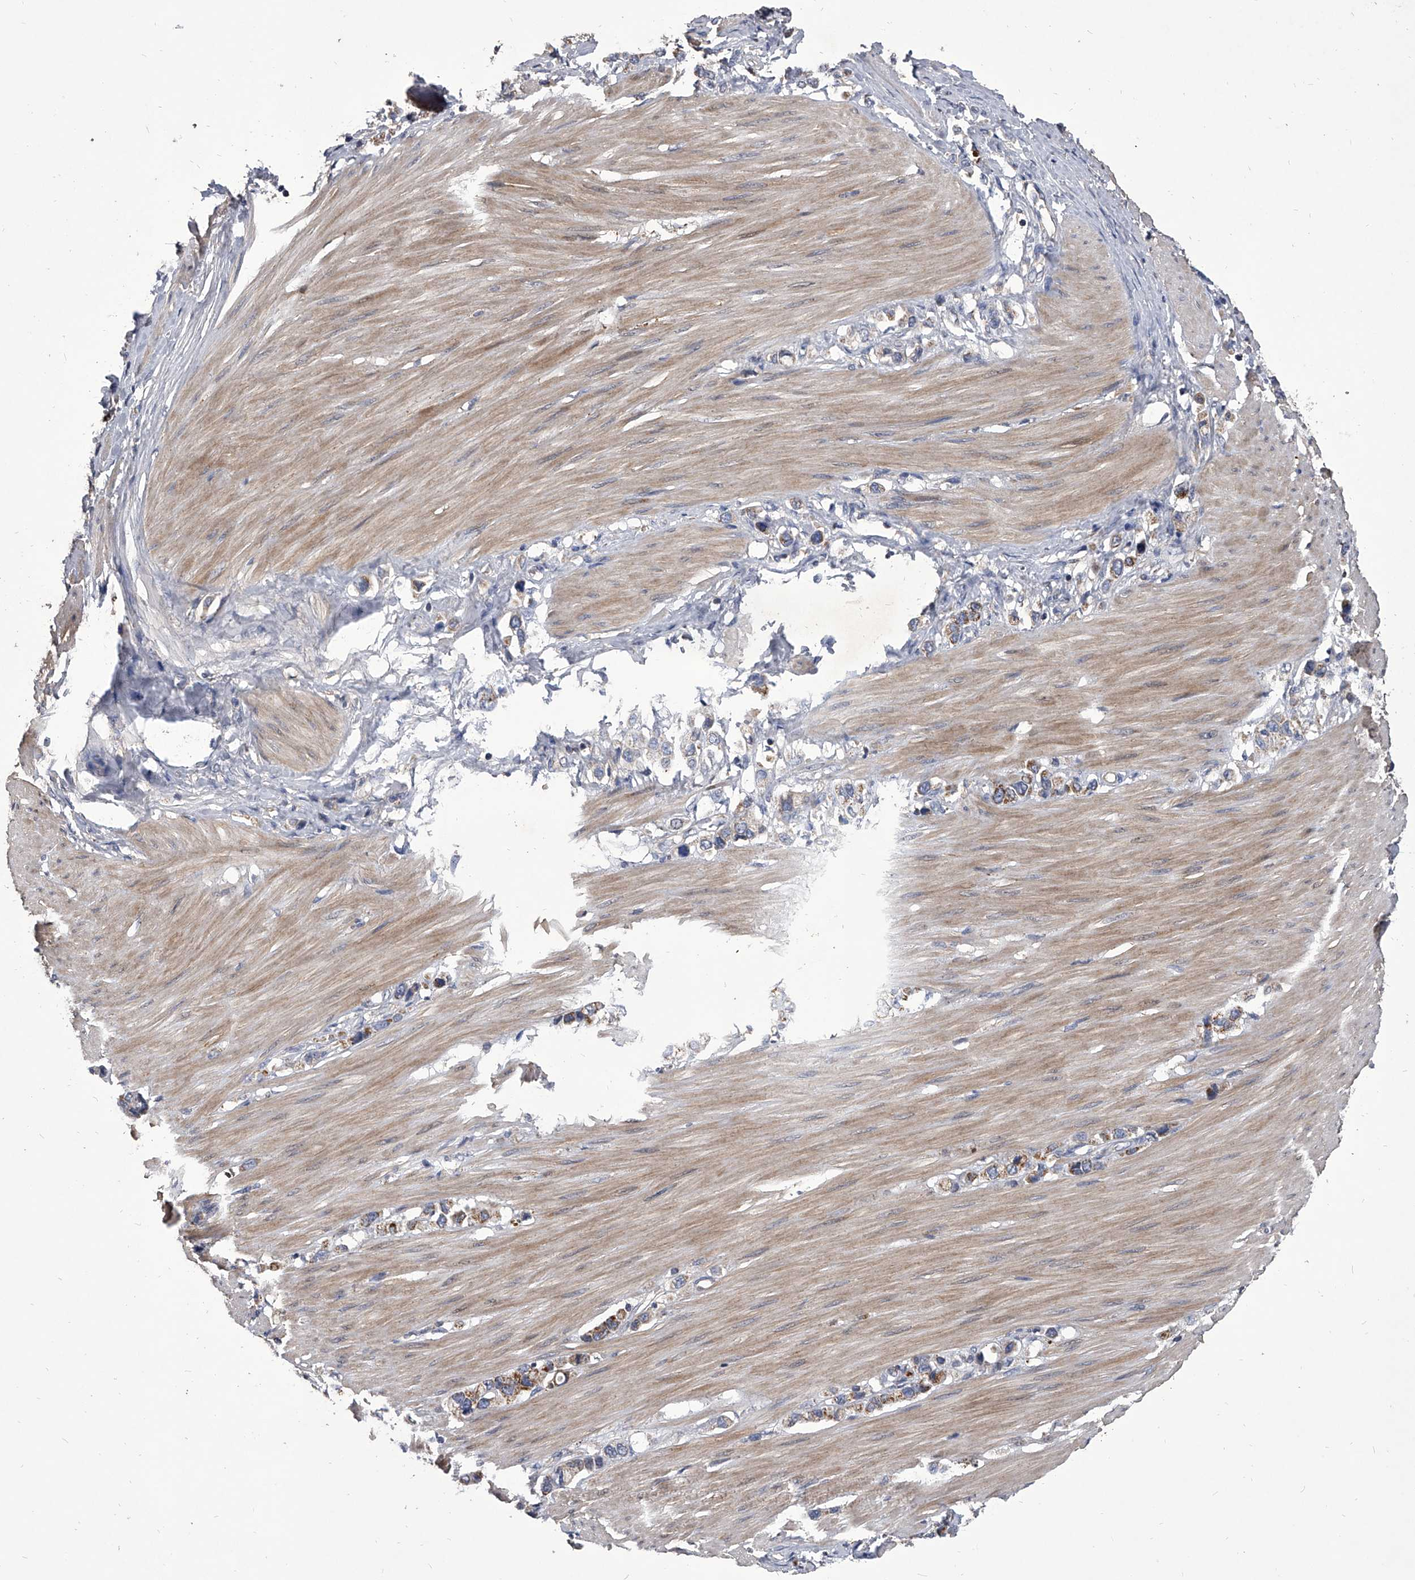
{"staining": {"intensity": "moderate", "quantity": "<25%", "location": "cytoplasmic/membranous"}, "tissue": "stomach cancer", "cell_type": "Tumor cells", "image_type": "cancer", "snomed": [{"axis": "morphology", "description": "Adenocarcinoma, NOS"}, {"axis": "topography", "description": "Stomach"}], "caption": "Protein expression analysis of adenocarcinoma (stomach) exhibits moderate cytoplasmic/membranous expression in approximately <25% of tumor cells.", "gene": "NRP1", "patient": {"sex": "female", "age": 65}}